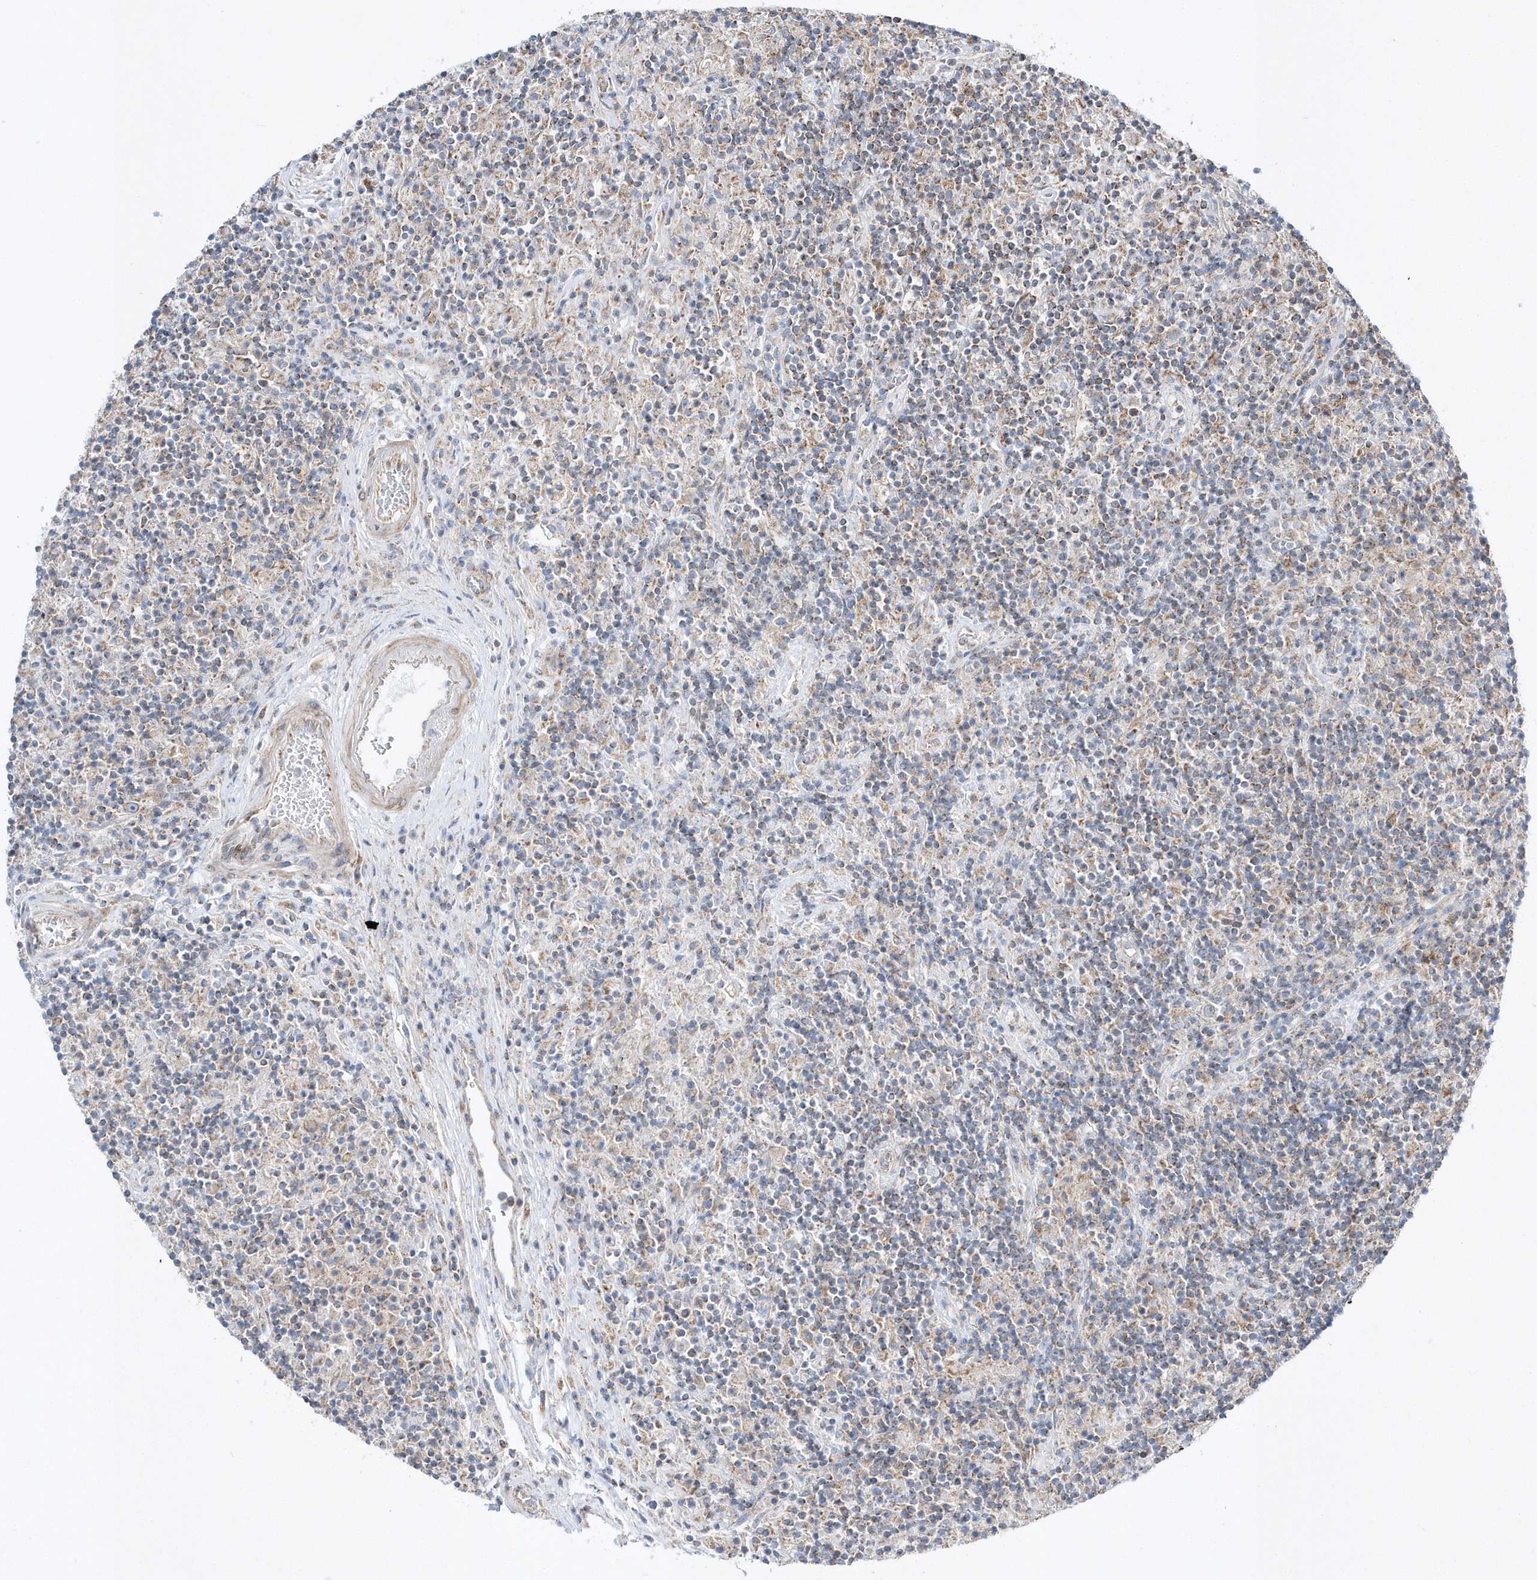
{"staining": {"intensity": "weak", "quantity": "25%-75%", "location": "cytoplasmic/membranous"}, "tissue": "lymphoma", "cell_type": "Tumor cells", "image_type": "cancer", "snomed": [{"axis": "morphology", "description": "Hodgkin's disease, NOS"}, {"axis": "topography", "description": "Lymph node"}], "caption": "Immunohistochemical staining of Hodgkin's disease exhibits weak cytoplasmic/membranous protein expression in approximately 25%-75% of tumor cells.", "gene": "OPA1", "patient": {"sex": "male", "age": 70}}